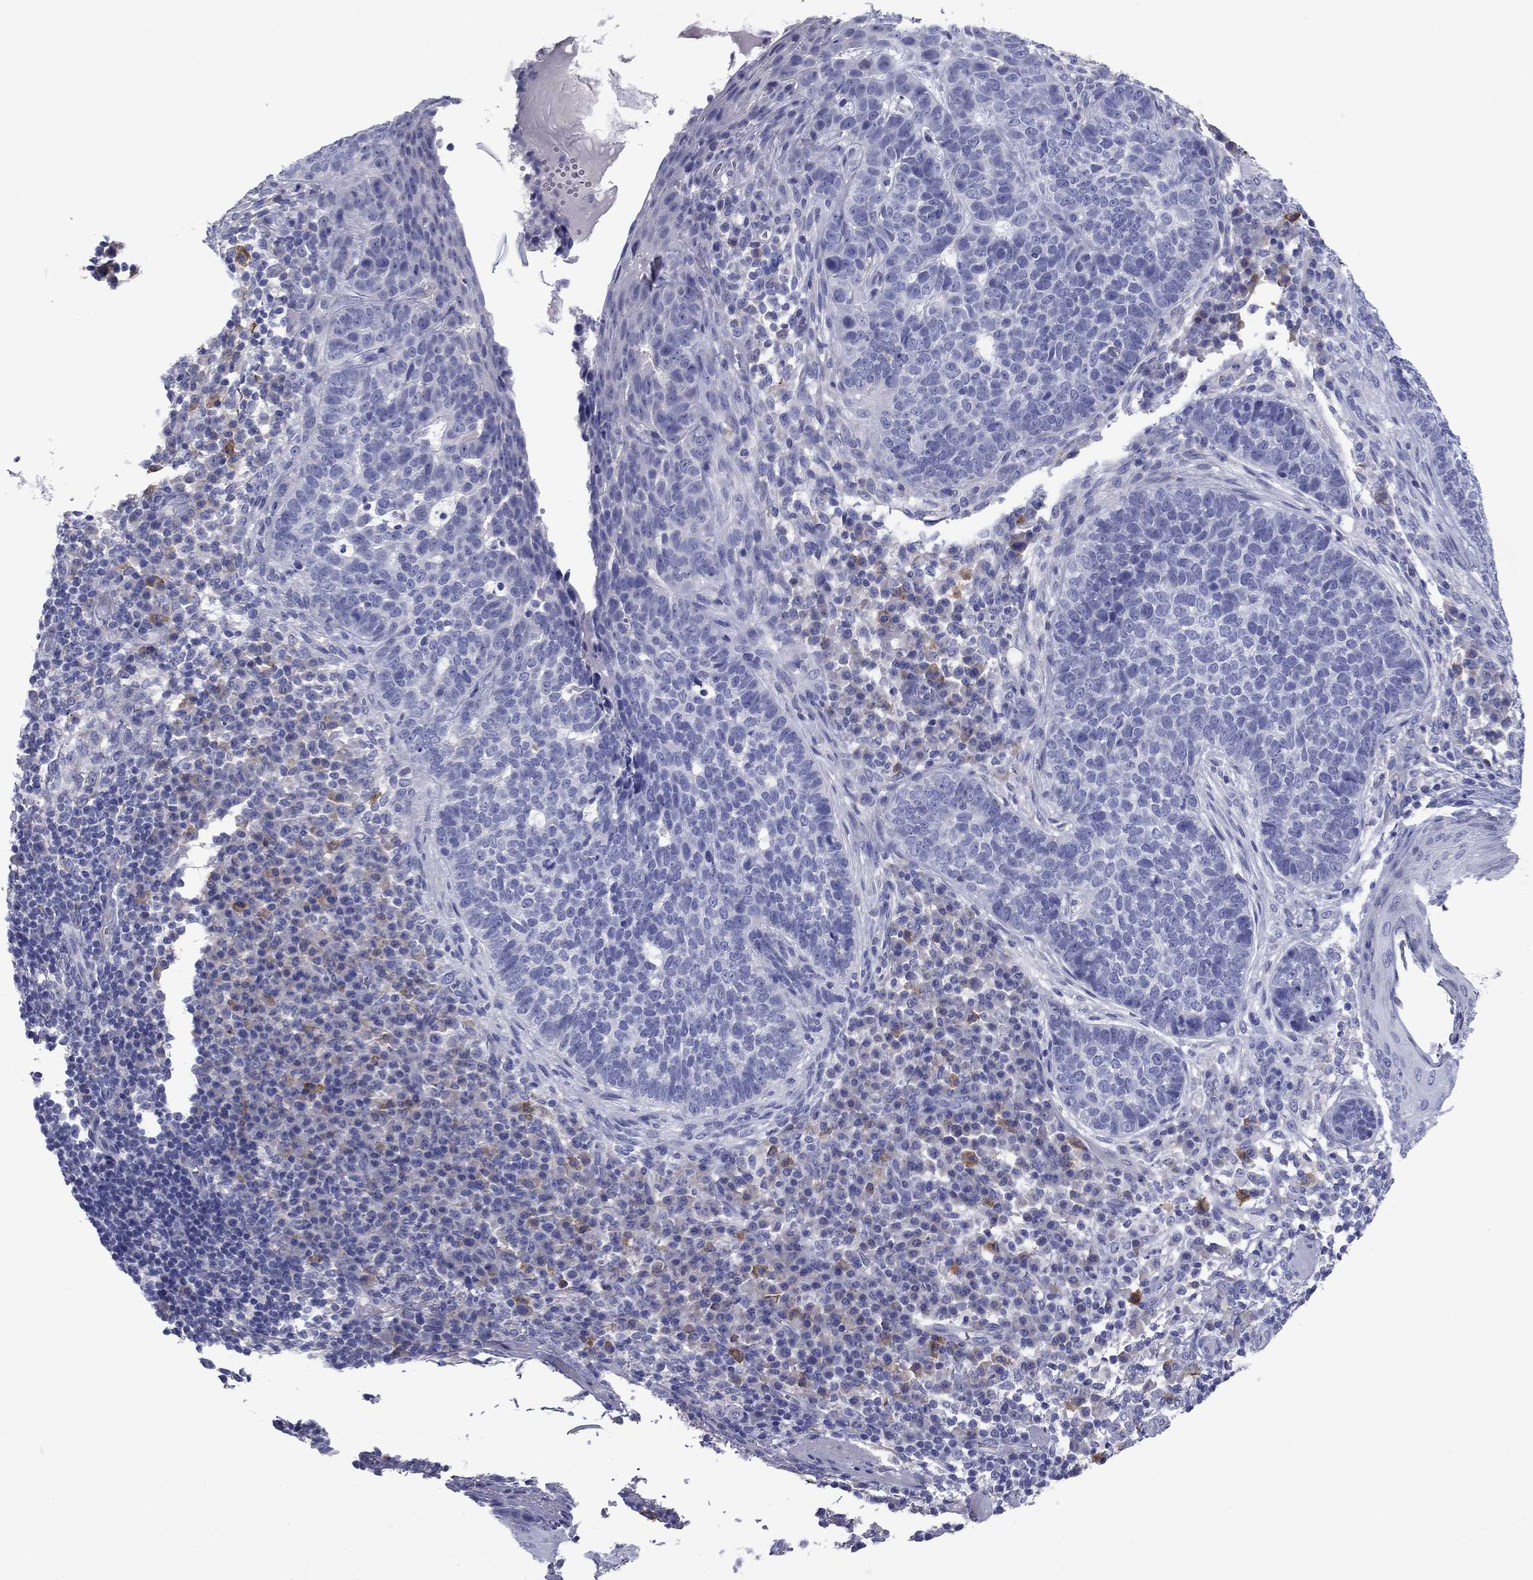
{"staining": {"intensity": "negative", "quantity": "none", "location": "none"}, "tissue": "skin cancer", "cell_type": "Tumor cells", "image_type": "cancer", "snomed": [{"axis": "morphology", "description": "Basal cell carcinoma"}, {"axis": "topography", "description": "Skin"}], "caption": "The immunohistochemistry (IHC) micrograph has no significant staining in tumor cells of skin cancer (basal cell carcinoma) tissue. (DAB IHC, high magnification).", "gene": "GRK7", "patient": {"sex": "female", "age": 69}}